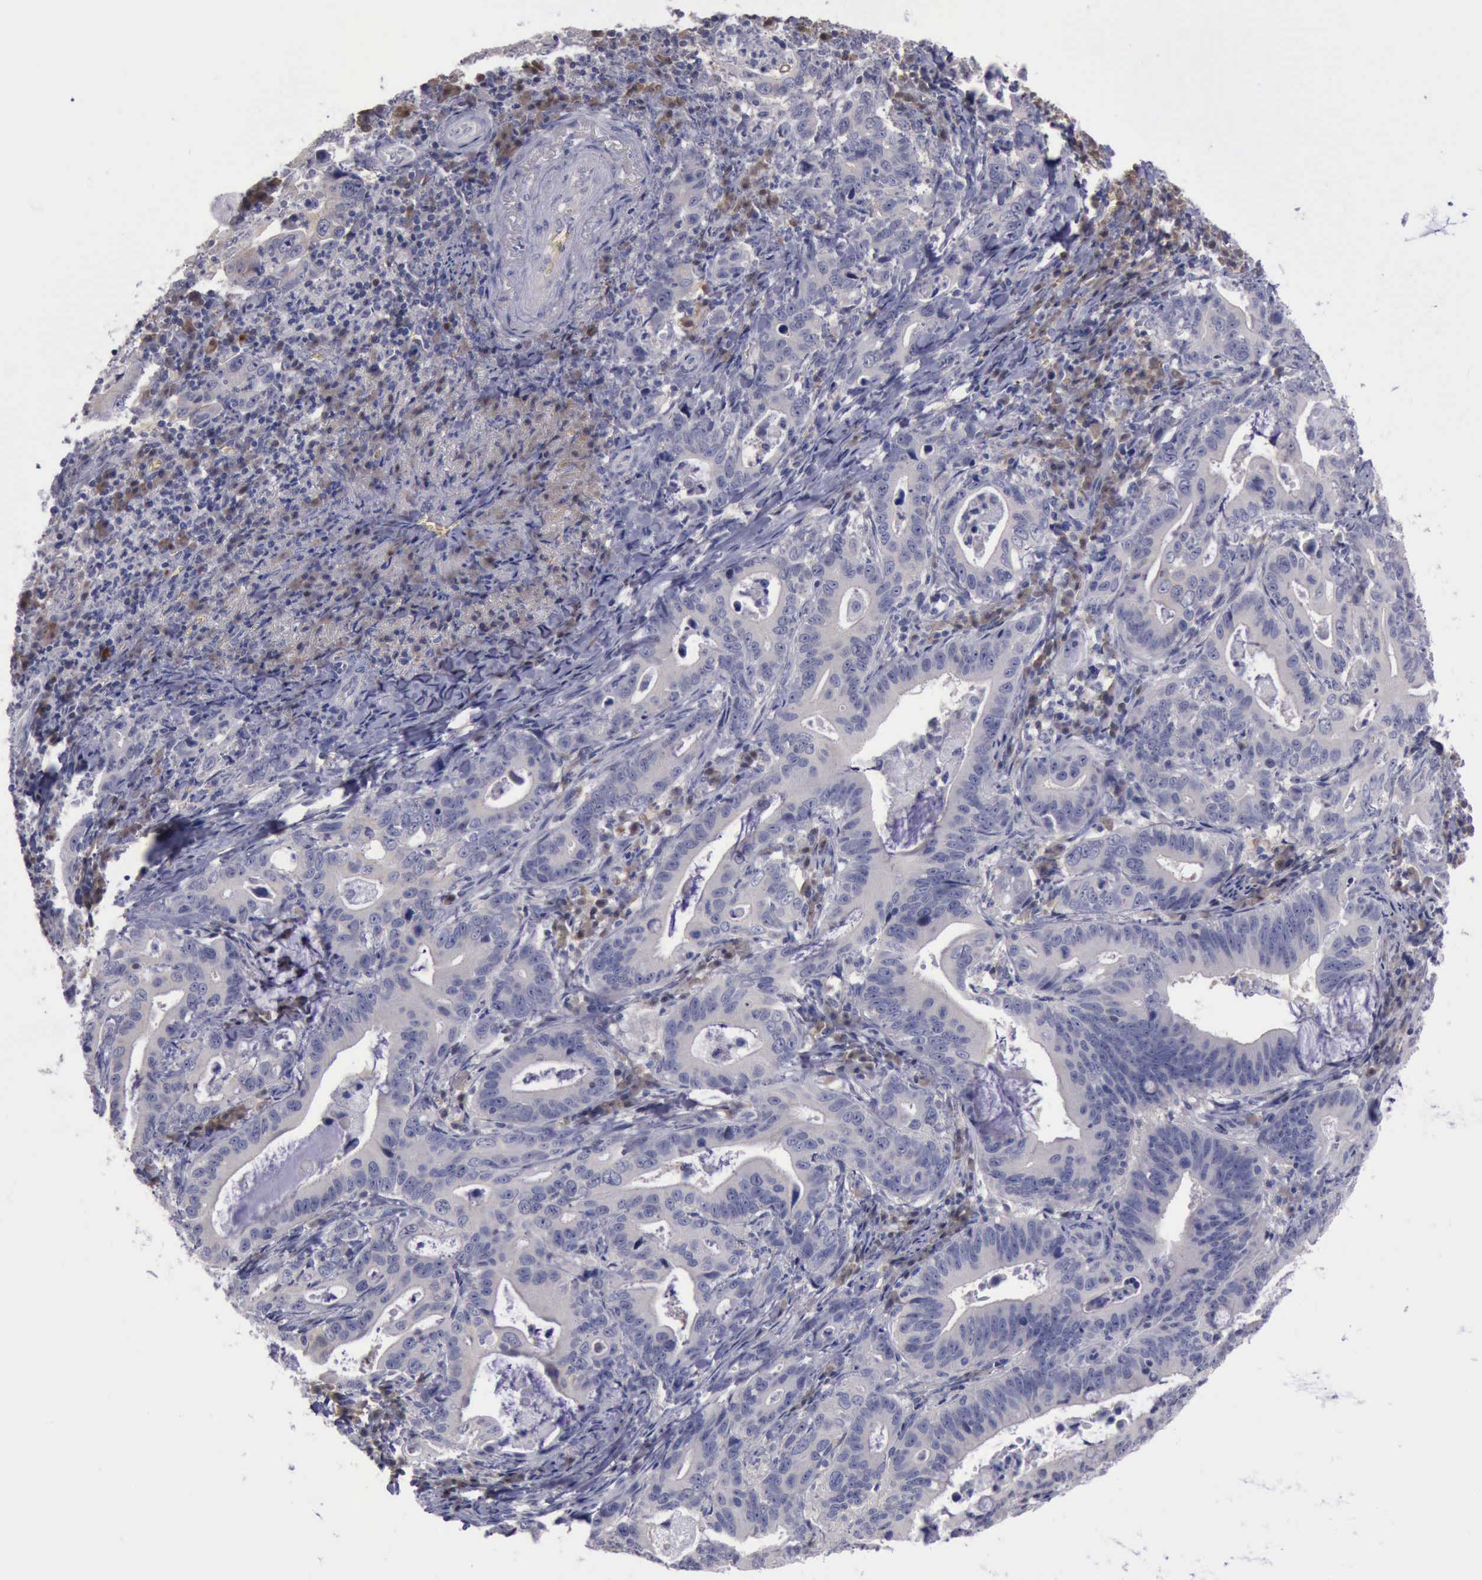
{"staining": {"intensity": "negative", "quantity": "none", "location": "none"}, "tissue": "stomach cancer", "cell_type": "Tumor cells", "image_type": "cancer", "snomed": [{"axis": "morphology", "description": "Adenocarcinoma, NOS"}, {"axis": "topography", "description": "Stomach, upper"}], "caption": "Stomach cancer stained for a protein using IHC displays no expression tumor cells.", "gene": "CEP128", "patient": {"sex": "male", "age": 63}}